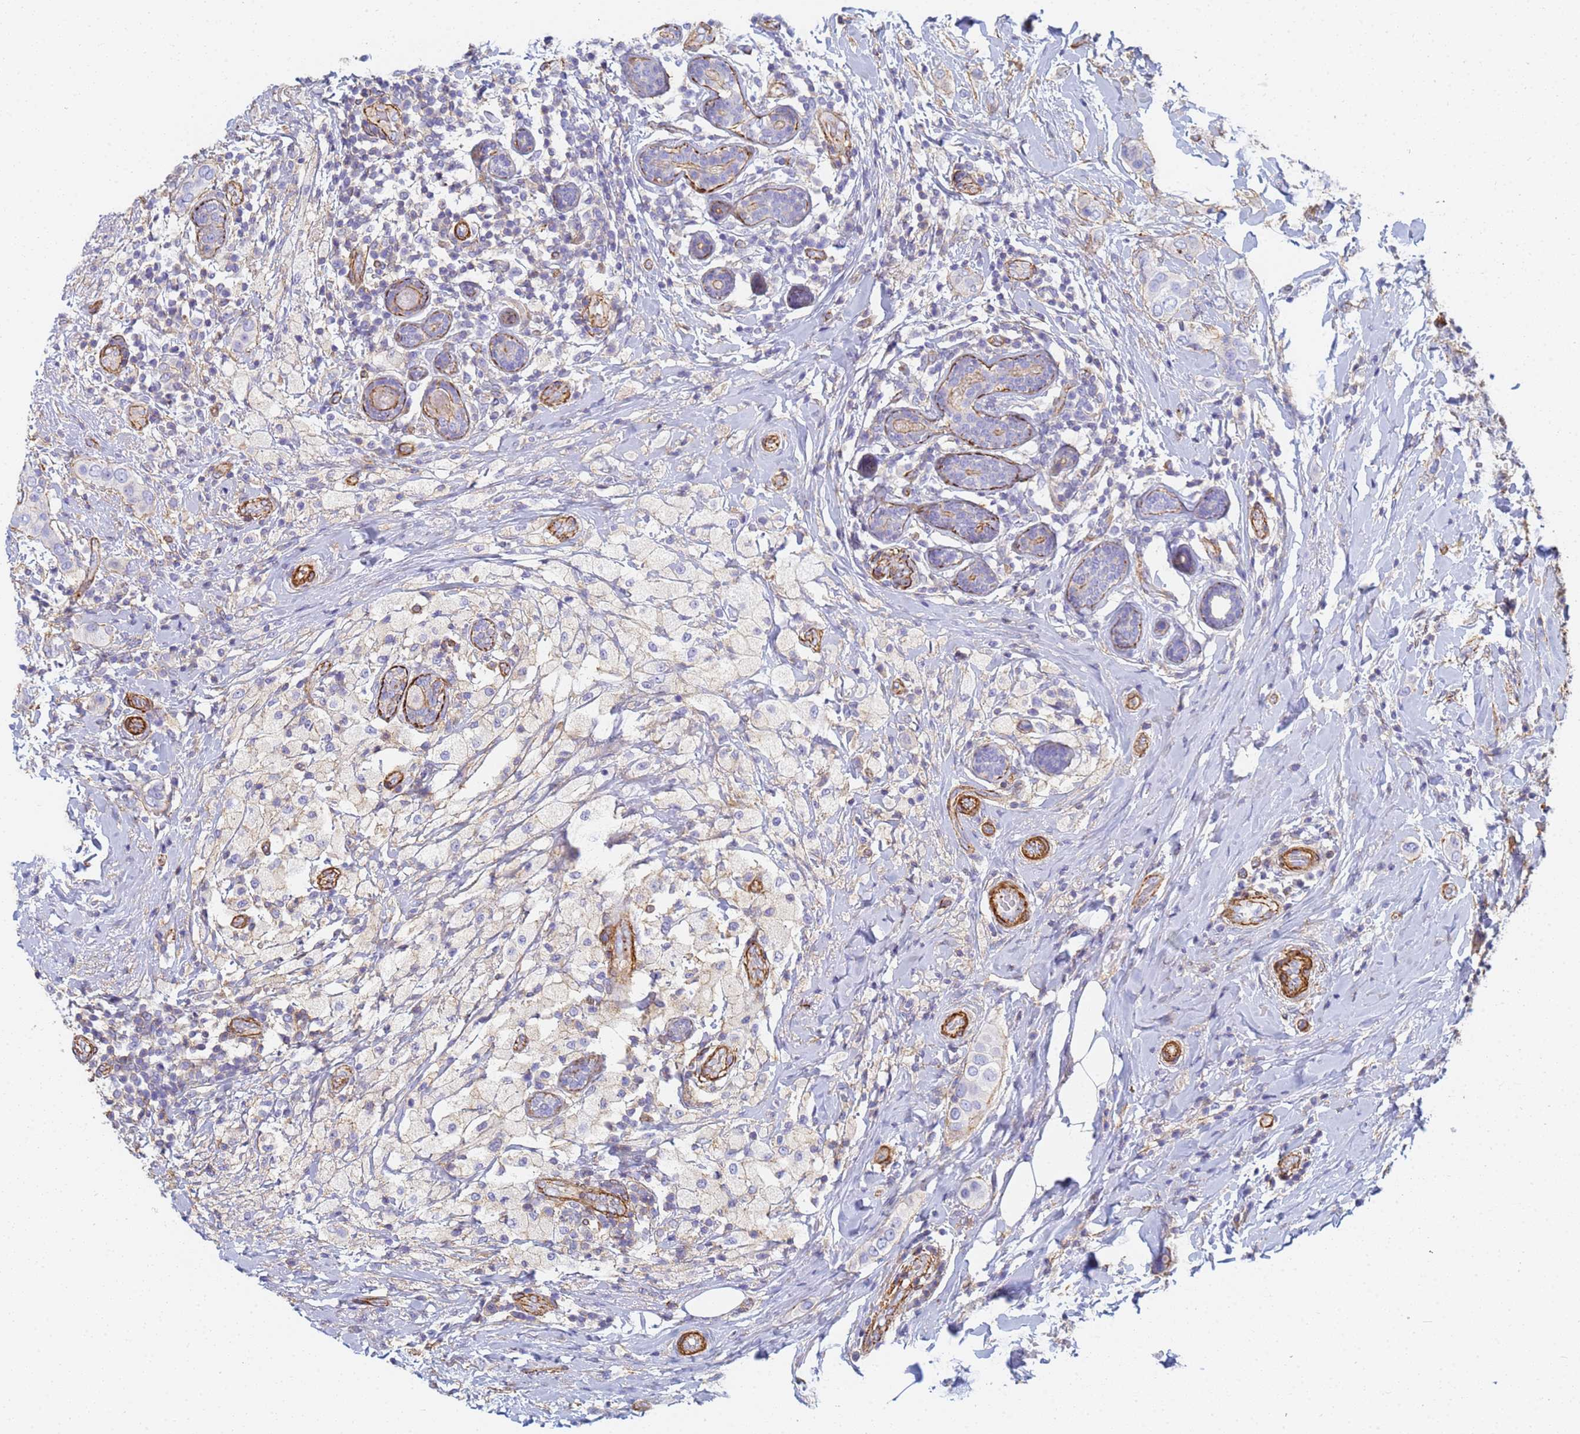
{"staining": {"intensity": "negative", "quantity": "none", "location": "none"}, "tissue": "breast cancer", "cell_type": "Tumor cells", "image_type": "cancer", "snomed": [{"axis": "morphology", "description": "Lobular carcinoma"}, {"axis": "topography", "description": "Breast"}], "caption": "Immunohistochemistry (IHC) image of neoplastic tissue: human breast lobular carcinoma stained with DAB reveals no significant protein positivity in tumor cells. Brightfield microscopy of immunohistochemistry (IHC) stained with DAB (3,3'-diaminobenzidine) (brown) and hematoxylin (blue), captured at high magnification.", "gene": "TPM1", "patient": {"sex": "female", "age": 51}}